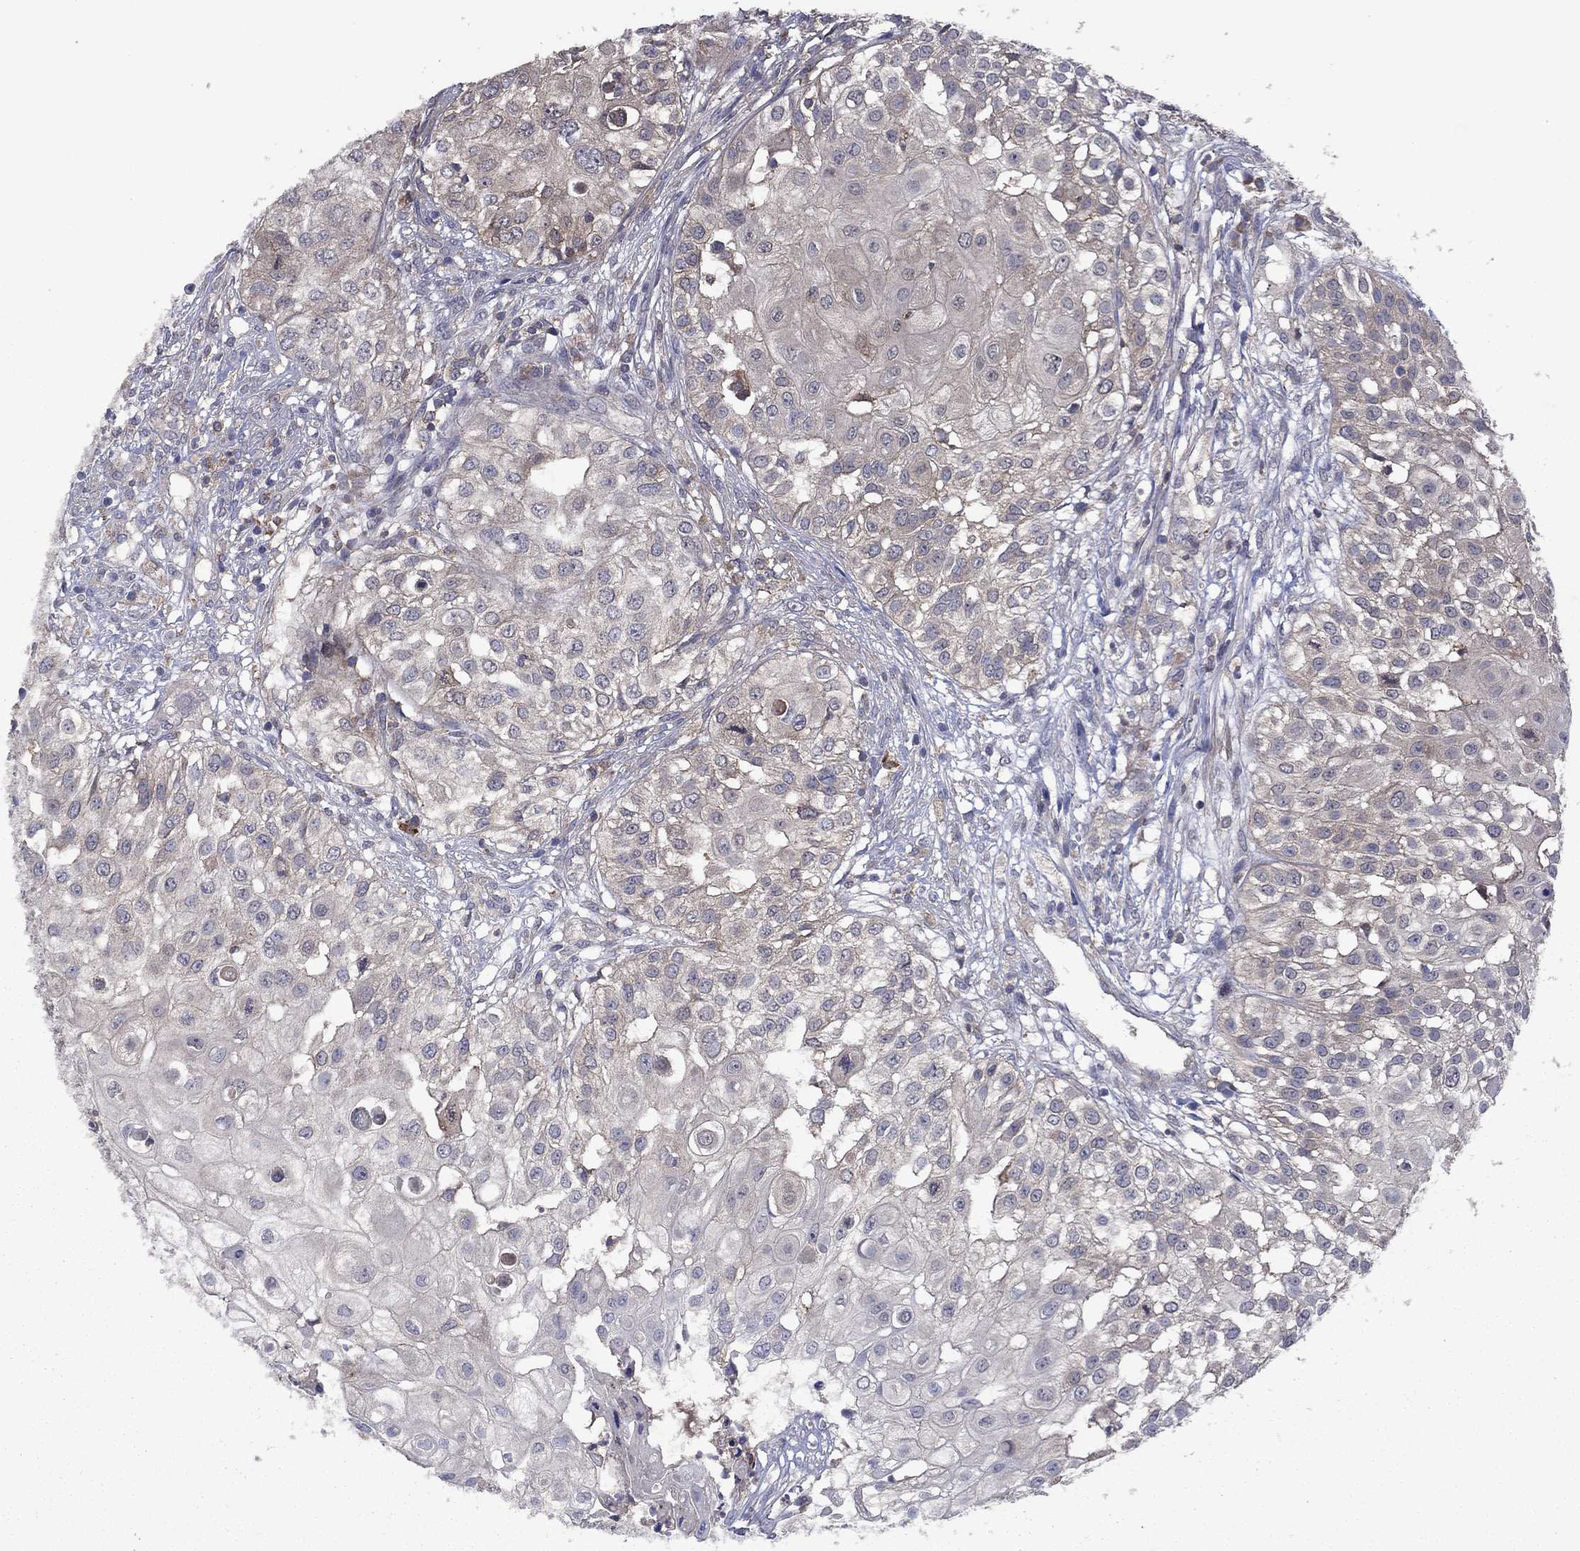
{"staining": {"intensity": "moderate", "quantity": "<25%", "location": "cytoplasmic/membranous"}, "tissue": "urothelial cancer", "cell_type": "Tumor cells", "image_type": "cancer", "snomed": [{"axis": "morphology", "description": "Urothelial carcinoma, High grade"}, {"axis": "topography", "description": "Urinary bladder"}], "caption": "A high-resolution photomicrograph shows immunohistochemistry staining of urothelial carcinoma (high-grade), which exhibits moderate cytoplasmic/membranous positivity in approximately <25% of tumor cells.", "gene": "MEA1", "patient": {"sex": "female", "age": 79}}